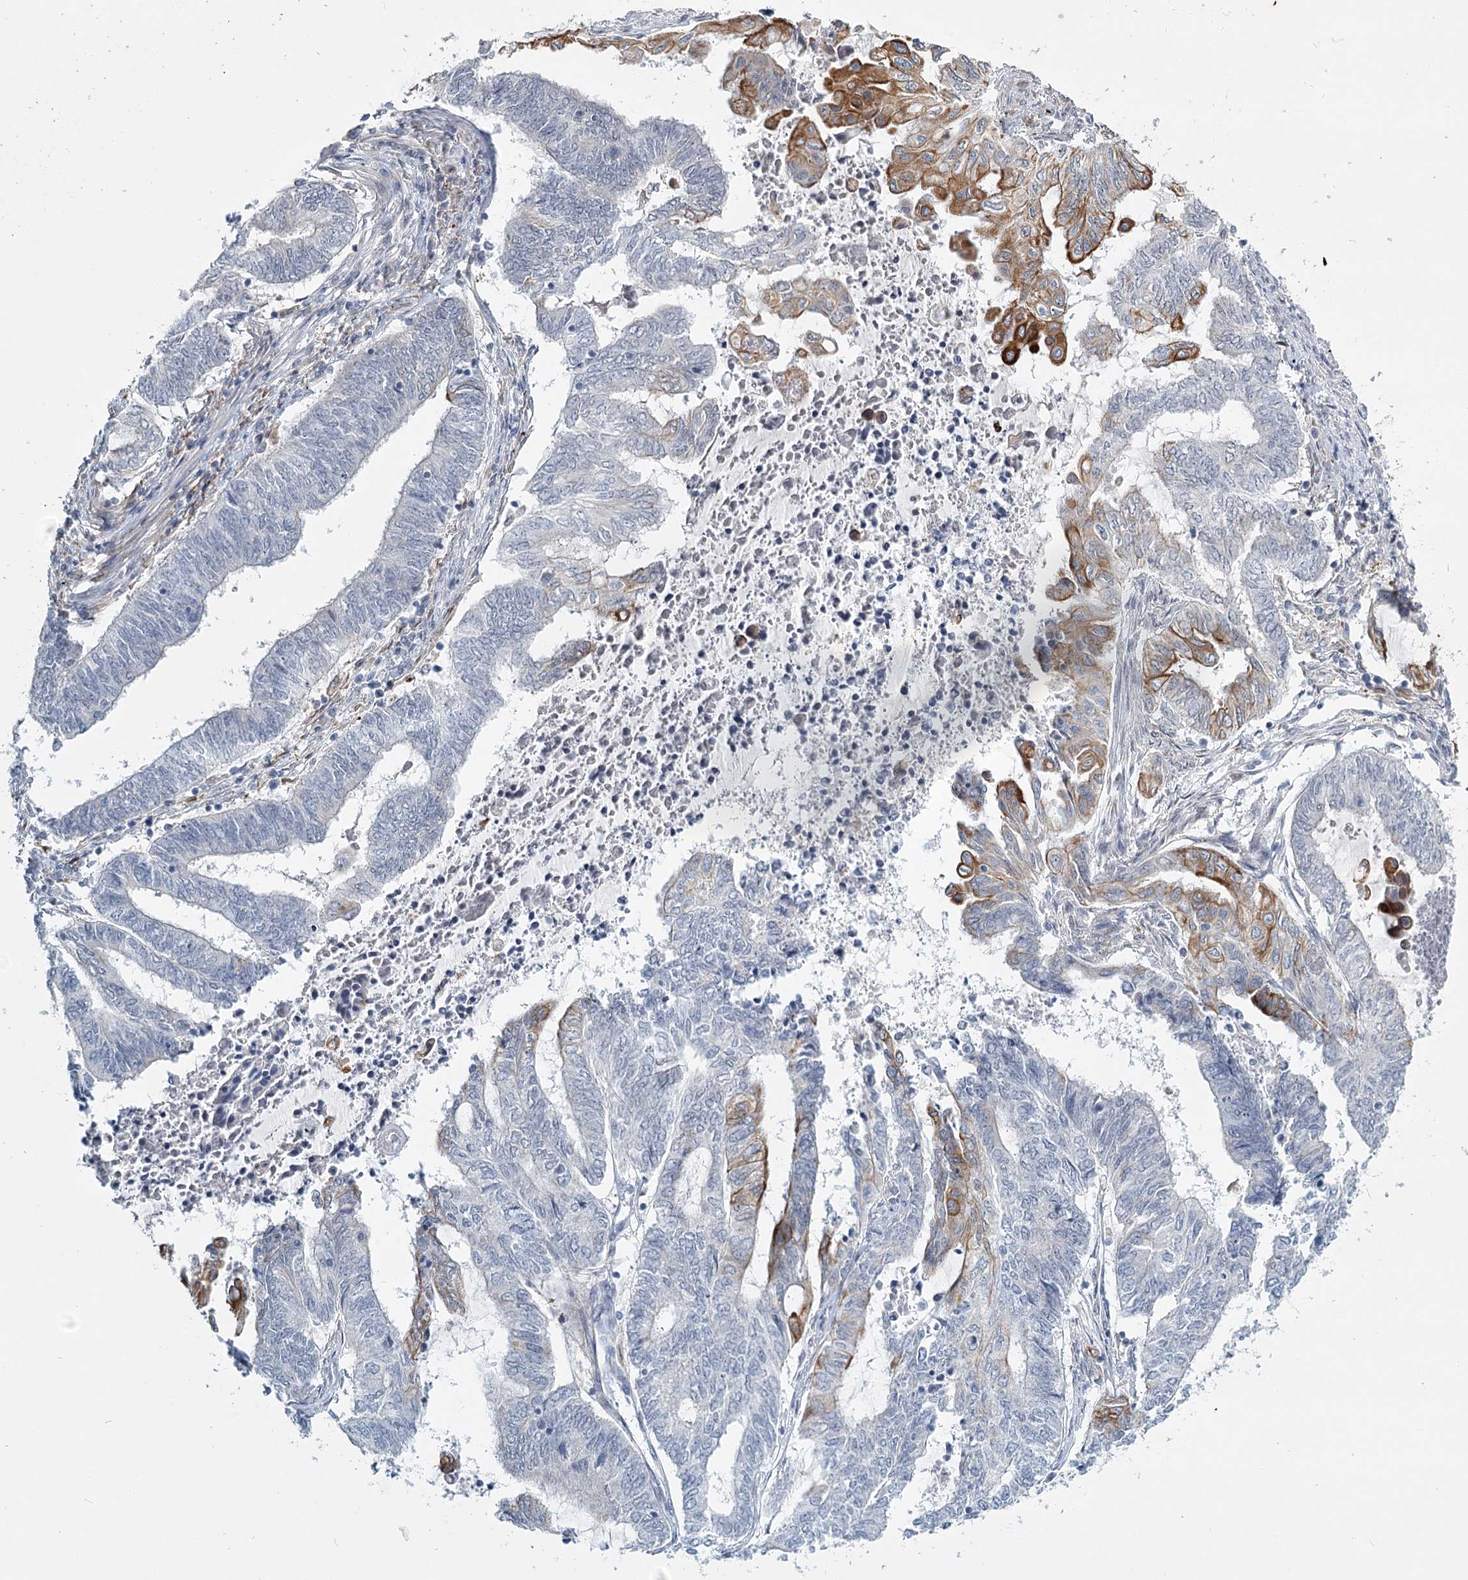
{"staining": {"intensity": "moderate", "quantity": "<25%", "location": "cytoplasmic/membranous"}, "tissue": "endometrial cancer", "cell_type": "Tumor cells", "image_type": "cancer", "snomed": [{"axis": "morphology", "description": "Adenocarcinoma, NOS"}, {"axis": "topography", "description": "Uterus"}, {"axis": "topography", "description": "Endometrium"}], "caption": "Endometrial adenocarcinoma was stained to show a protein in brown. There is low levels of moderate cytoplasmic/membranous positivity in about <25% of tumor cells.", "gene": "TMEM70", "patient": {"sex": "female", "age": 70}}